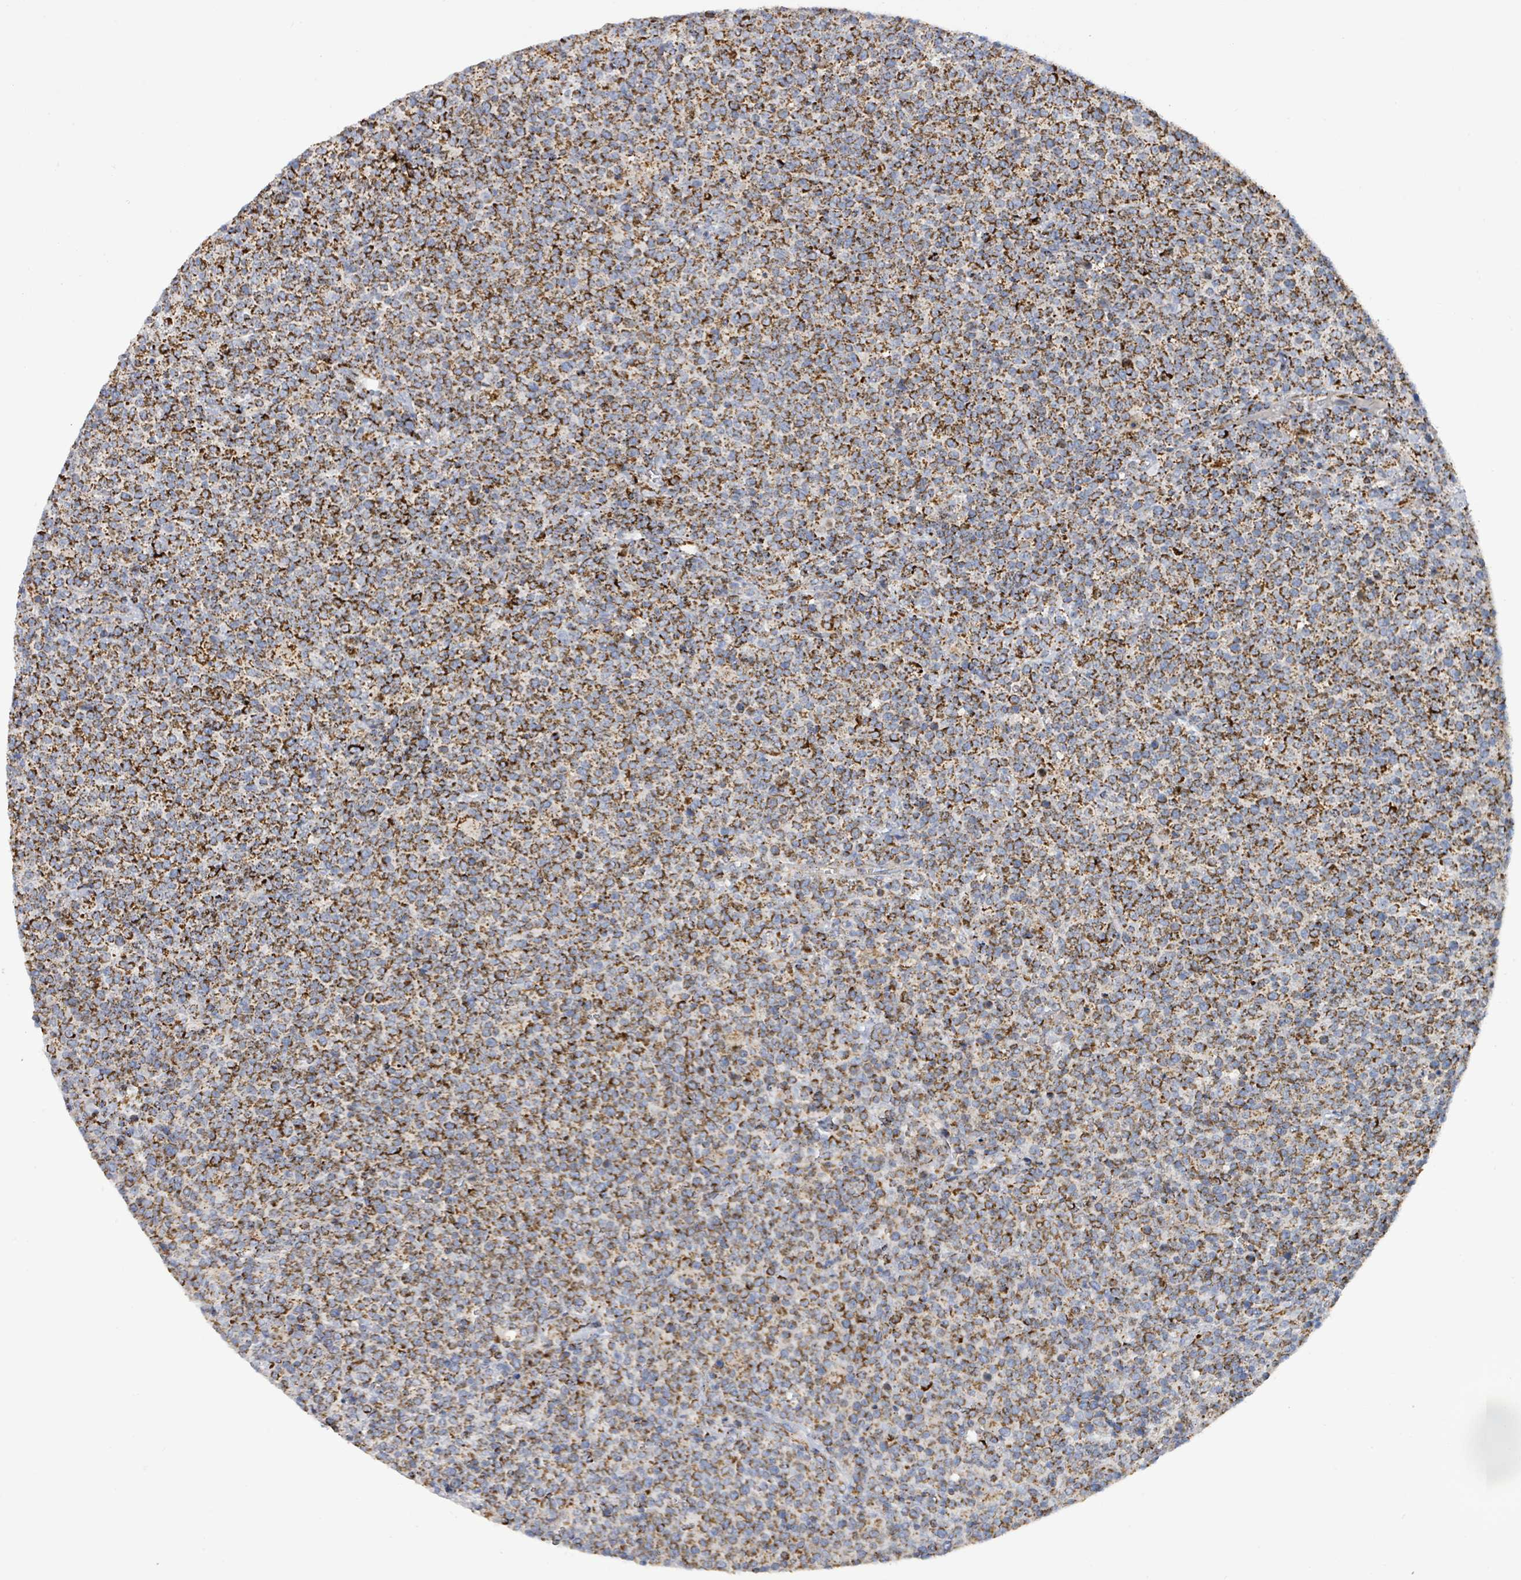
{"staining": {"intensity": "strong", "quantity": ">75%", "location": "cytoplasmic/membranous"}, "tissue": "lymphoma", "cell_type": "Tumor cells", "image_type": "cancer", "snomed": [{"axis": "morphology", "description": "Malignant lymphoma, non-Hodgkin's type, High grade"}, {"axis": "topography", "description": "Lymph node"}], "caption": "This photomicrograph shows malignant lymphoma, non-Hodgkin's type (high-grade) stained with IHC to label a protein in brown. The cytoplasmic/membranous of tumor cells show strong positivity for the protein. Nuclei are counter-stained blue.", "gene": "SUCLG2", "patient": {"sex": "male", "age": 61}}